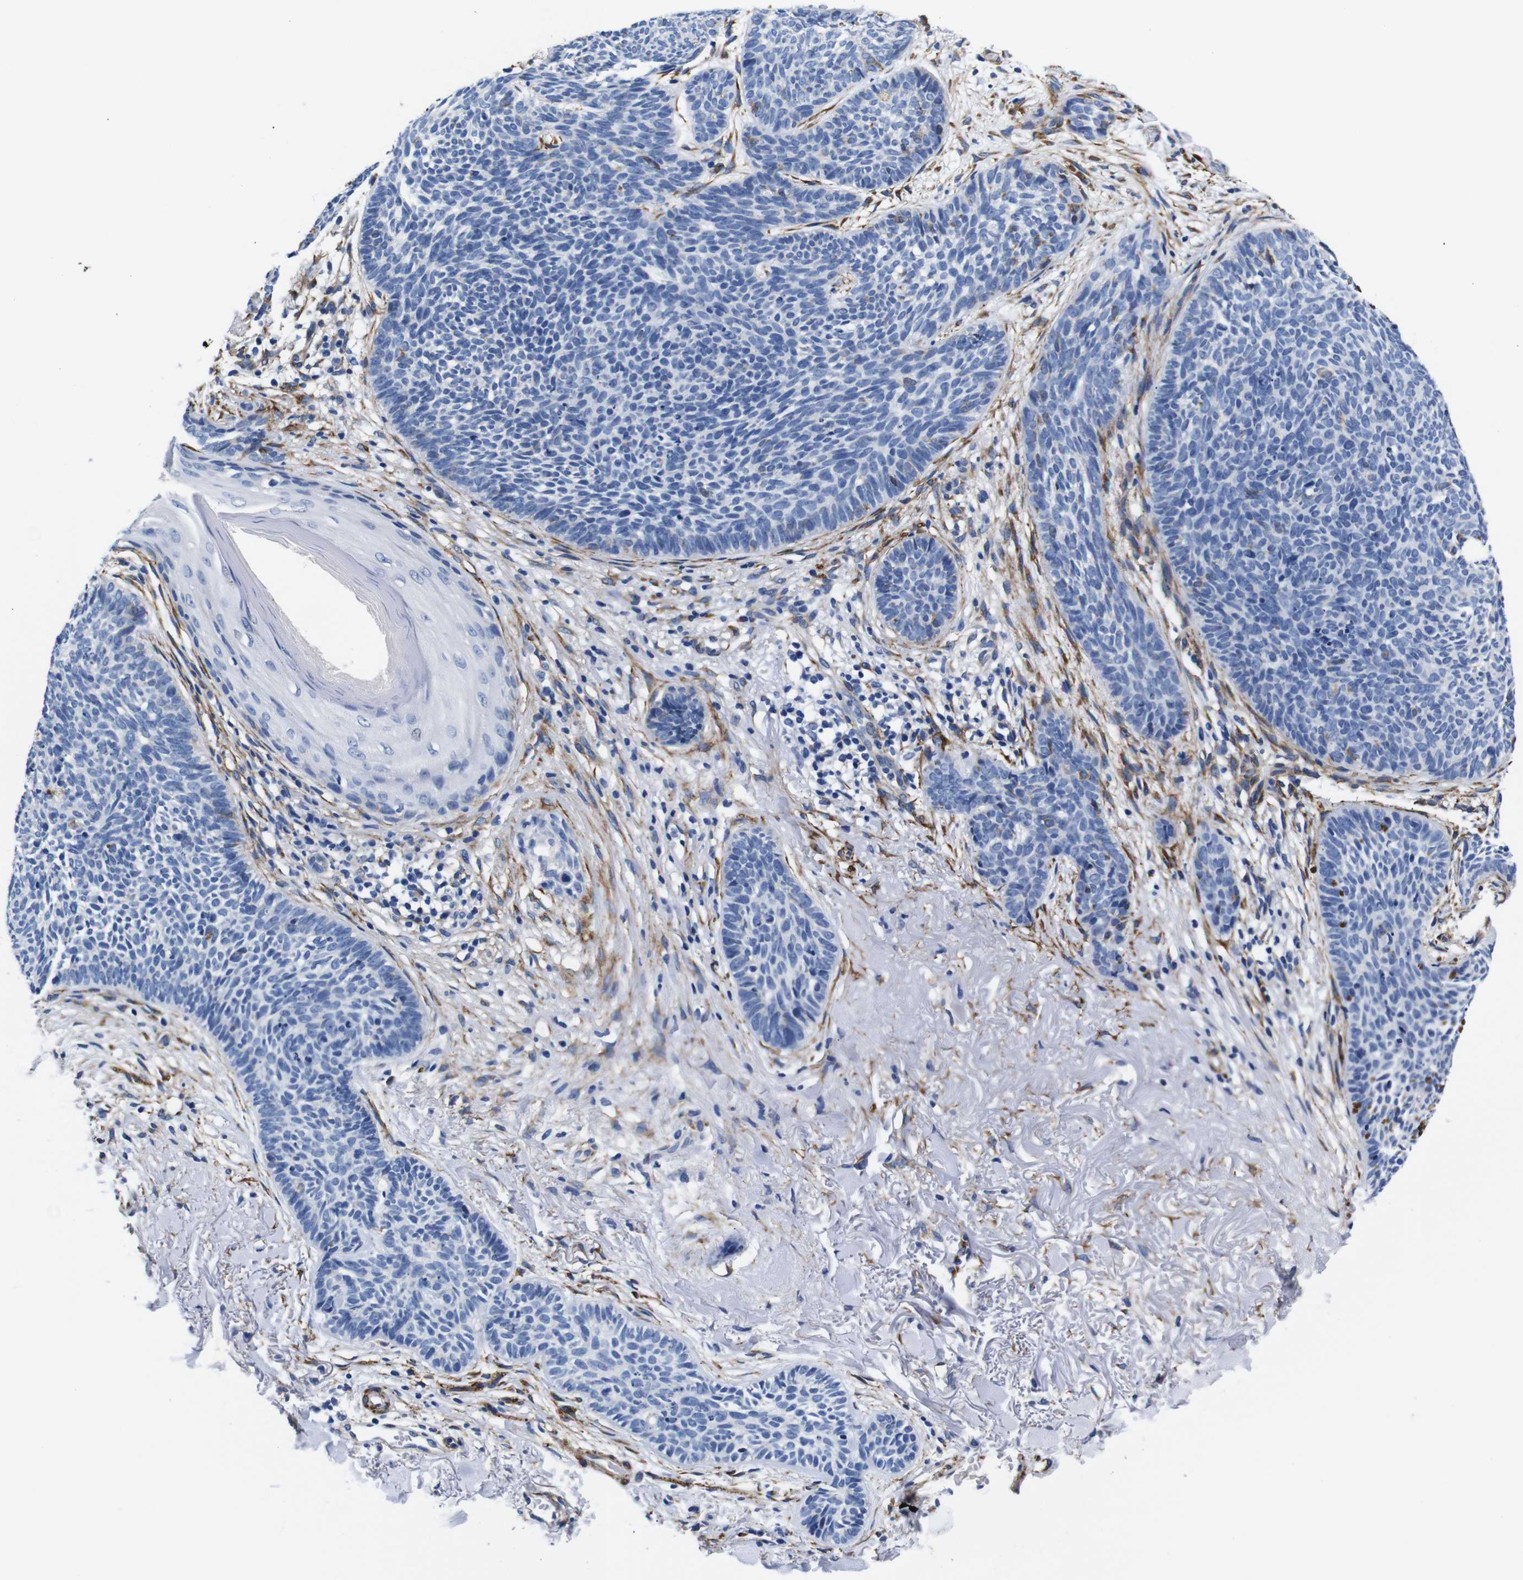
{"staining": {"intensity": "negative", "quantity": "none", "location": "none"}, "tissue": "skin cancer", "cell_type": "Tumor cells", "image_type": "cancer", "snomed": [{"axis": "morphology", "description": "Basal cell carcinoma"}, {"axis": "topography", "description": "Skin"}], "caption": "This is an IHC image of human skin cancer. There is no expression in tumor cells.", "gene": "LRIG1", "patient": {"sex": "female", "age": 70}}